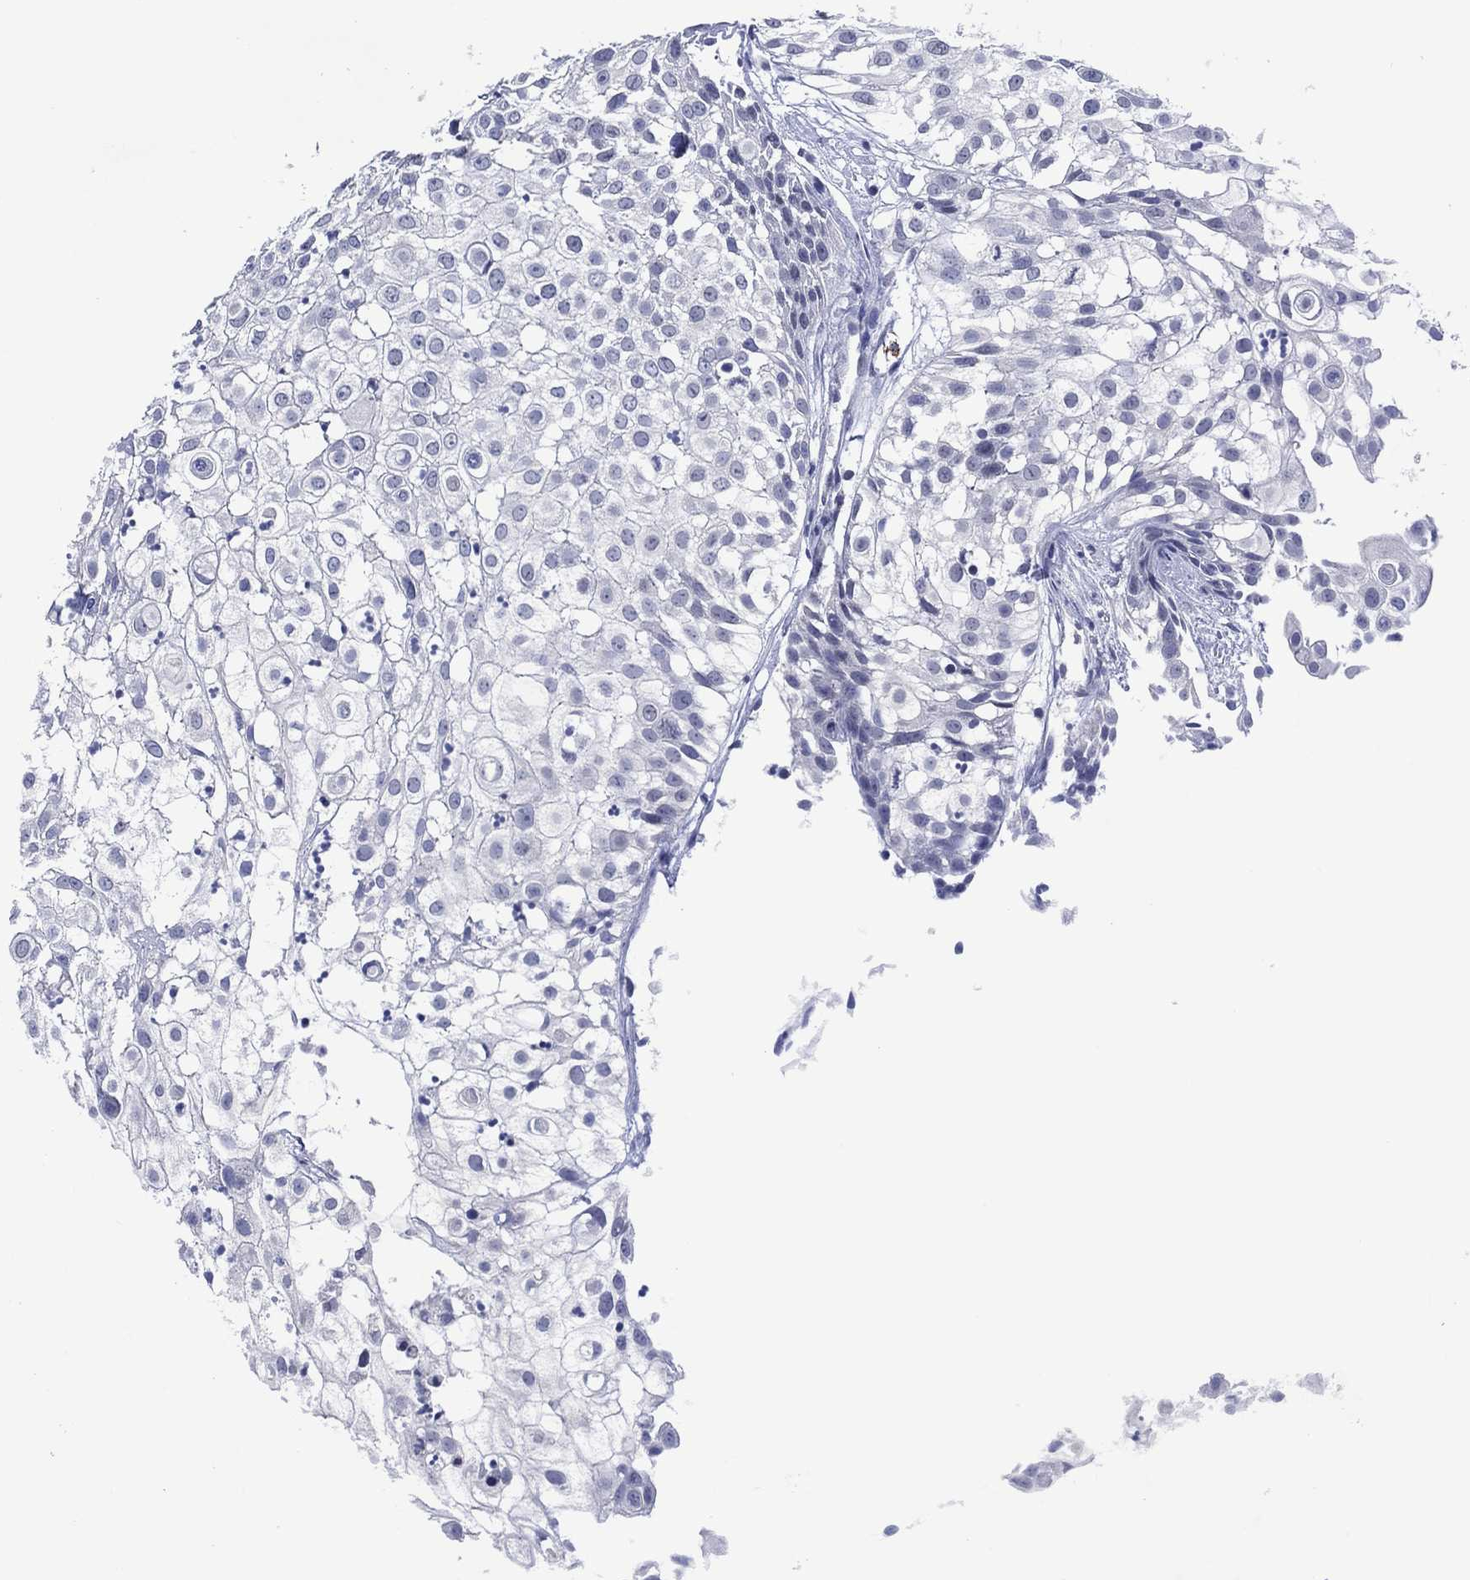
{"staining": {"intensity": "negative", "quantity": "none", "location": "none"}, "tissue": "urothelial cancer", "cell_type": "Tumor cells", "image_type": "cancer", "snomed": [{"axis": "morphology", "description": "Urothelial carcinoma, High grade"}, {"axis": "topography", "description": "Urinary bladder"}], "caption": "A photomicrograph of human high-grade urothelial carcinoma is negative for staining in tumor cells. Brightfield microscopy of IHC stained with DAB (brown) and hematoxylin (blue), captured at high magnification.", "gene": "USP26", "patient": {"sex": "female", "age": 79}}